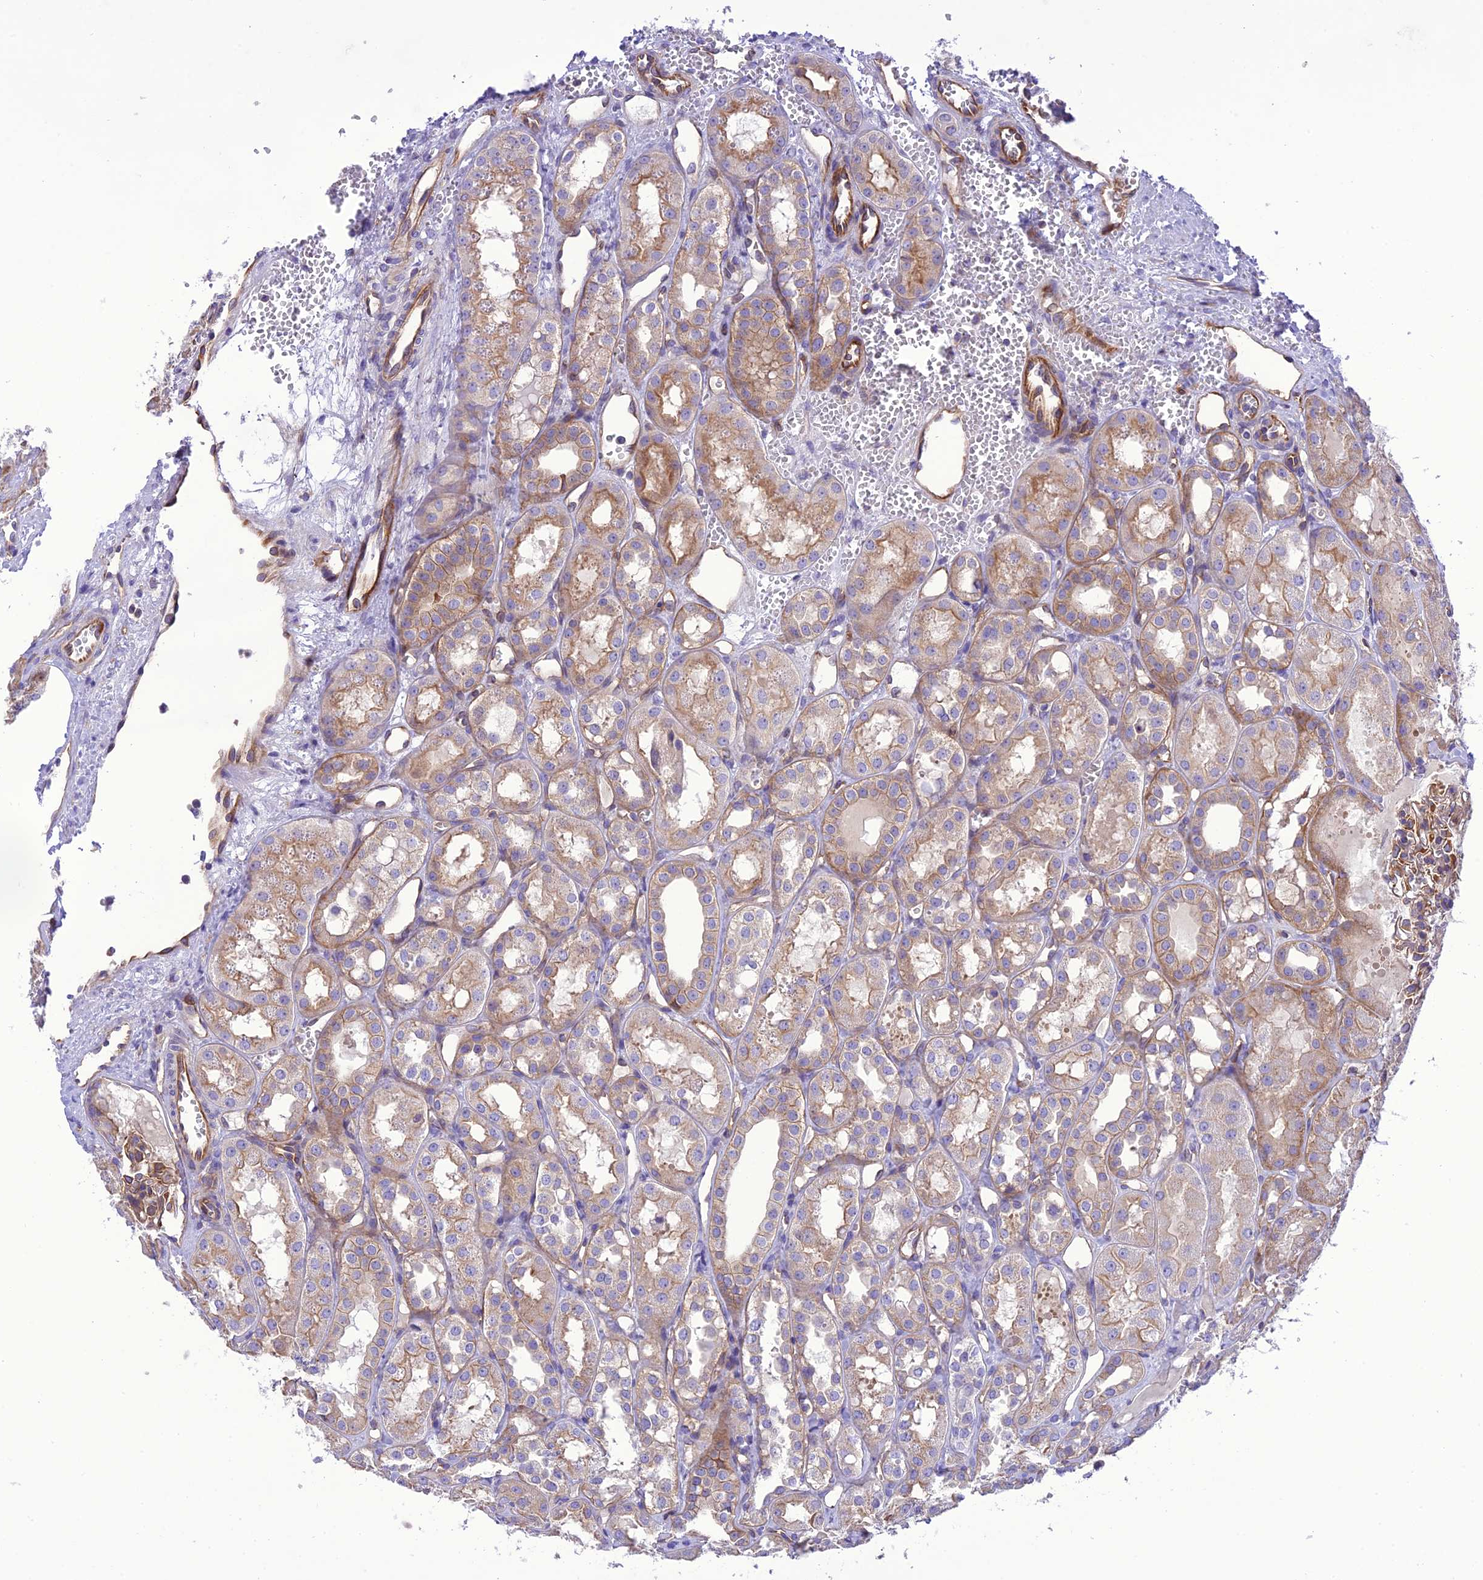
{"staining": {"intensity": "moderate", "quantity": ">75%", "location": "cytoplasmic/membranous"}, "tissue": "kidney", "cell_type": "Cells in glomeruli", "image_type": "normal", "snomed": [{"axis": "morphology", "description": "Normal tissue, NOS"}, {"axis": "topography", "description": "Kidney"}], "caption": "Brown immunohistochemical staining in unremarkable human kidney demonstrates moderate cytoplasmic/membranous positivity in about >75% of cells in glomeruli. (IHC, brightfield microscopy, high magnification).", "gene": "PPFIA3", "patient": {"sex": "male", "age": 16}}